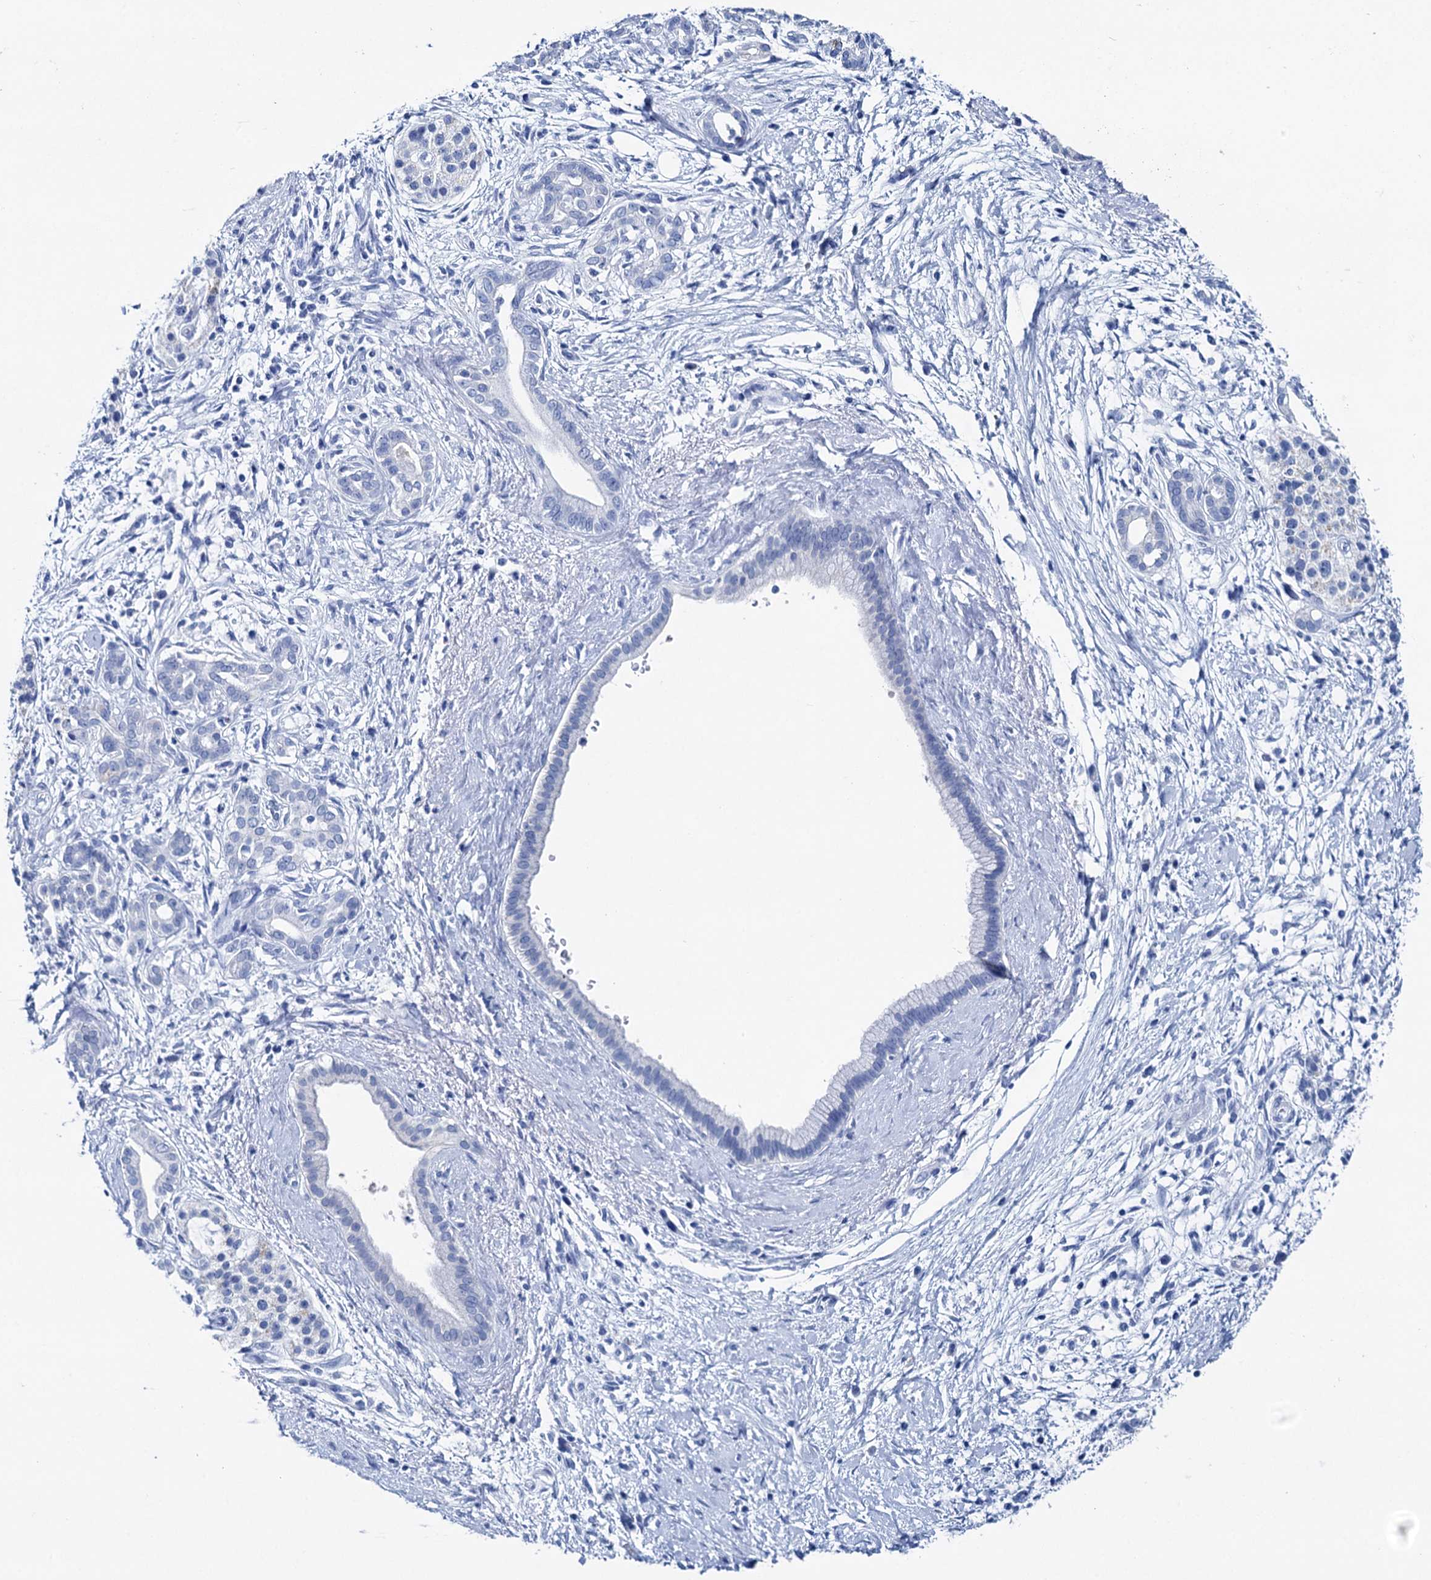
{"staining": {"intensity": "negative", "quantity": "none", "location": "none"}, "tissue": "pancreatic cancer", "cell_type": "Tumor cells", "image_type": "cancer", "snomed": [{"axis": "morphology", "description": "Adenocarcinoma, NOS"}, {"axis": "topography", "description": "Pancreas"}], "caption": "Human pancreatic cancer (adenocarcinoma) stained for a protein using immunohistochemistry (IHC) reveals no expression in tumor cells.", "gene": "BRINP1", "patient": {"sex": "male", "age": 58}}